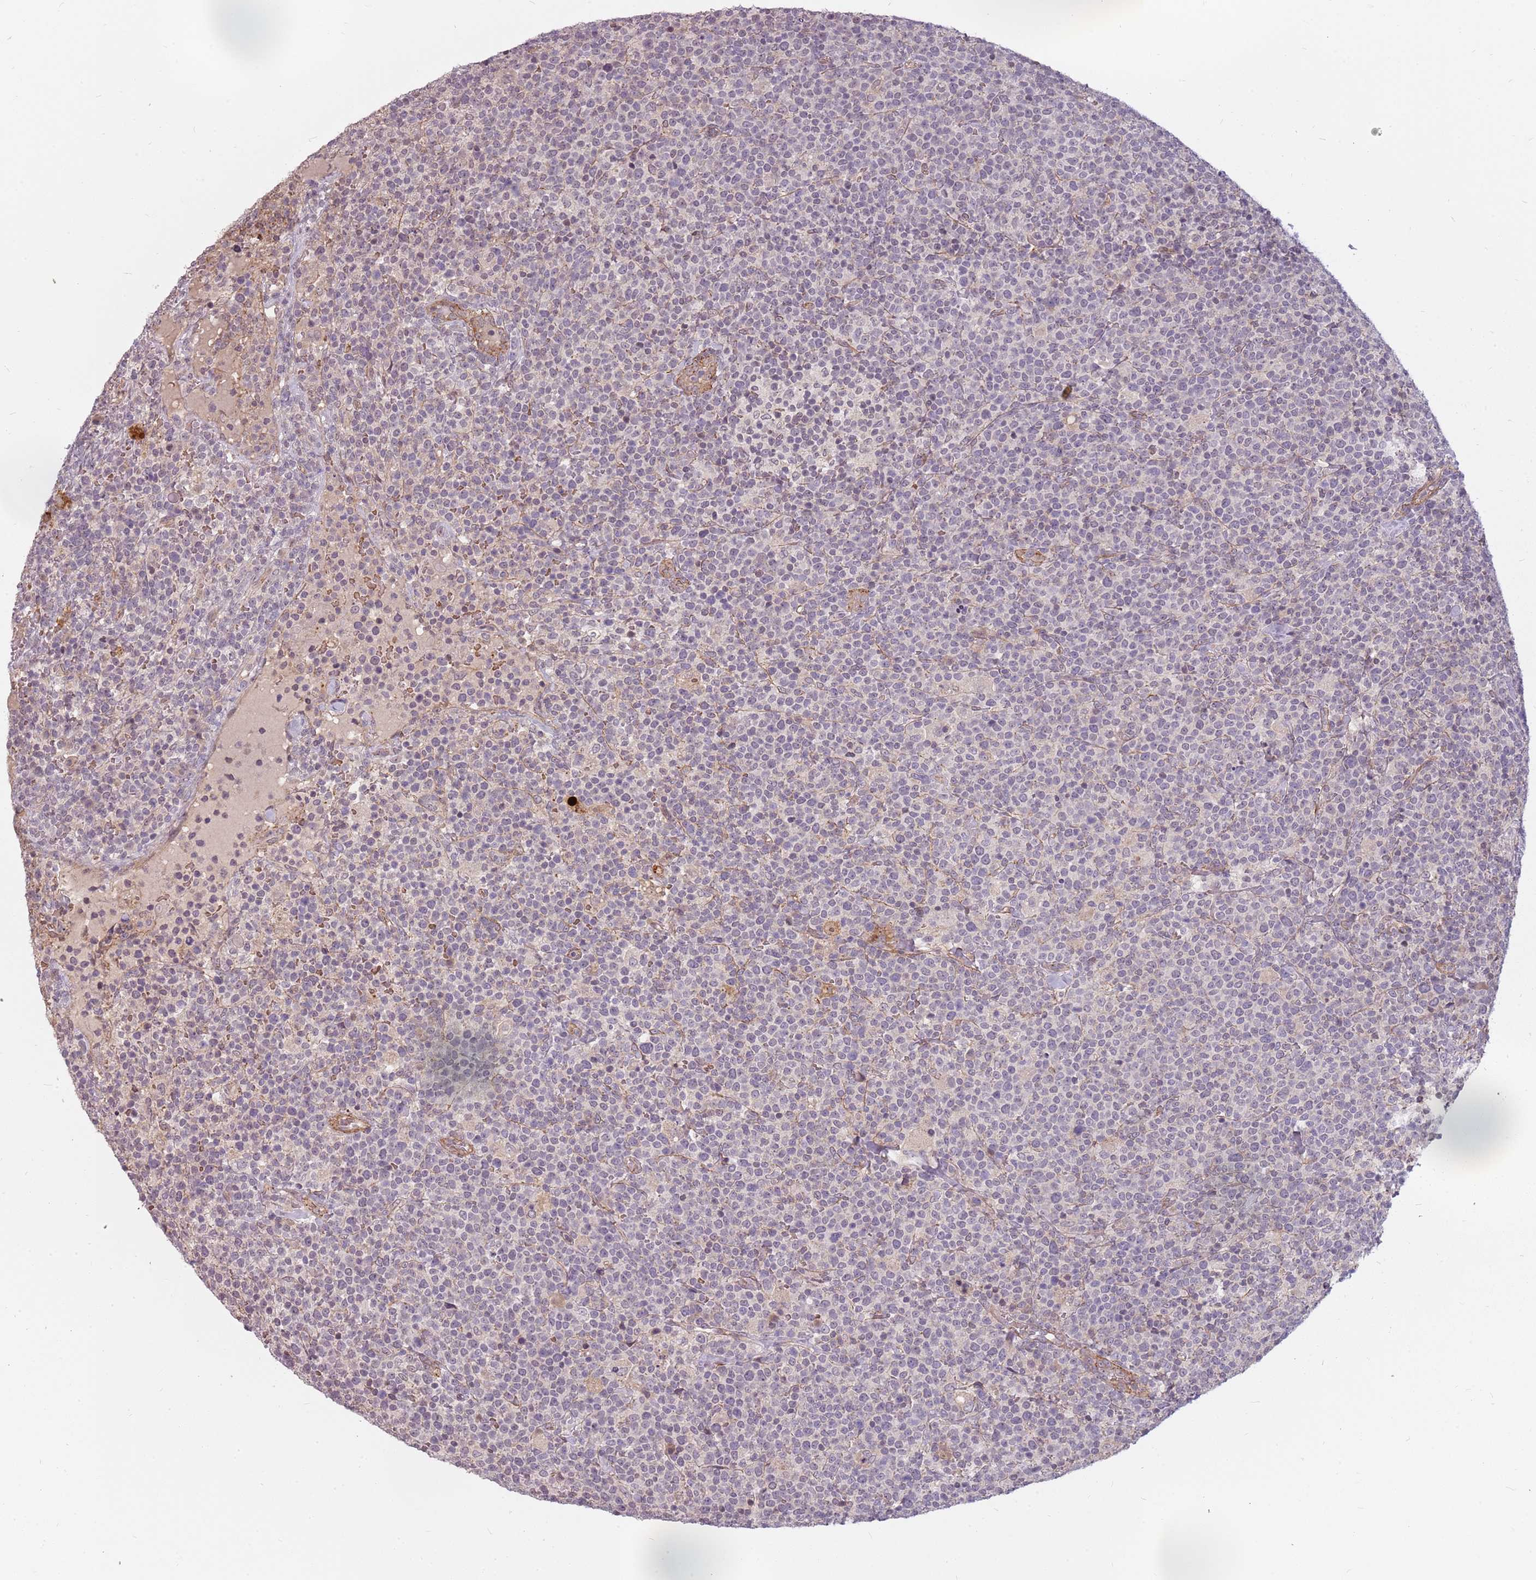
{"staining": {"intensity": "negative", "quantity": "none", "location": "none"}, "tissue": "lymphoma", "cell_type": "Tumor cells", "image_type": "cancer", "snomed": [{"axis": "morphology", "description": "Malignant lymphoma, non-Hodgkin's type, High grade"}, {"axis": "topography", "description": "Lymph node"}], "caption": "The histopathology image exhibits no significant positivity in tumor cells of malignant lymphoma, non-Hodgkin's type (high-grade).", "gene": "PPP1R14C", "patient": {"sex": "male", "age": 61}}